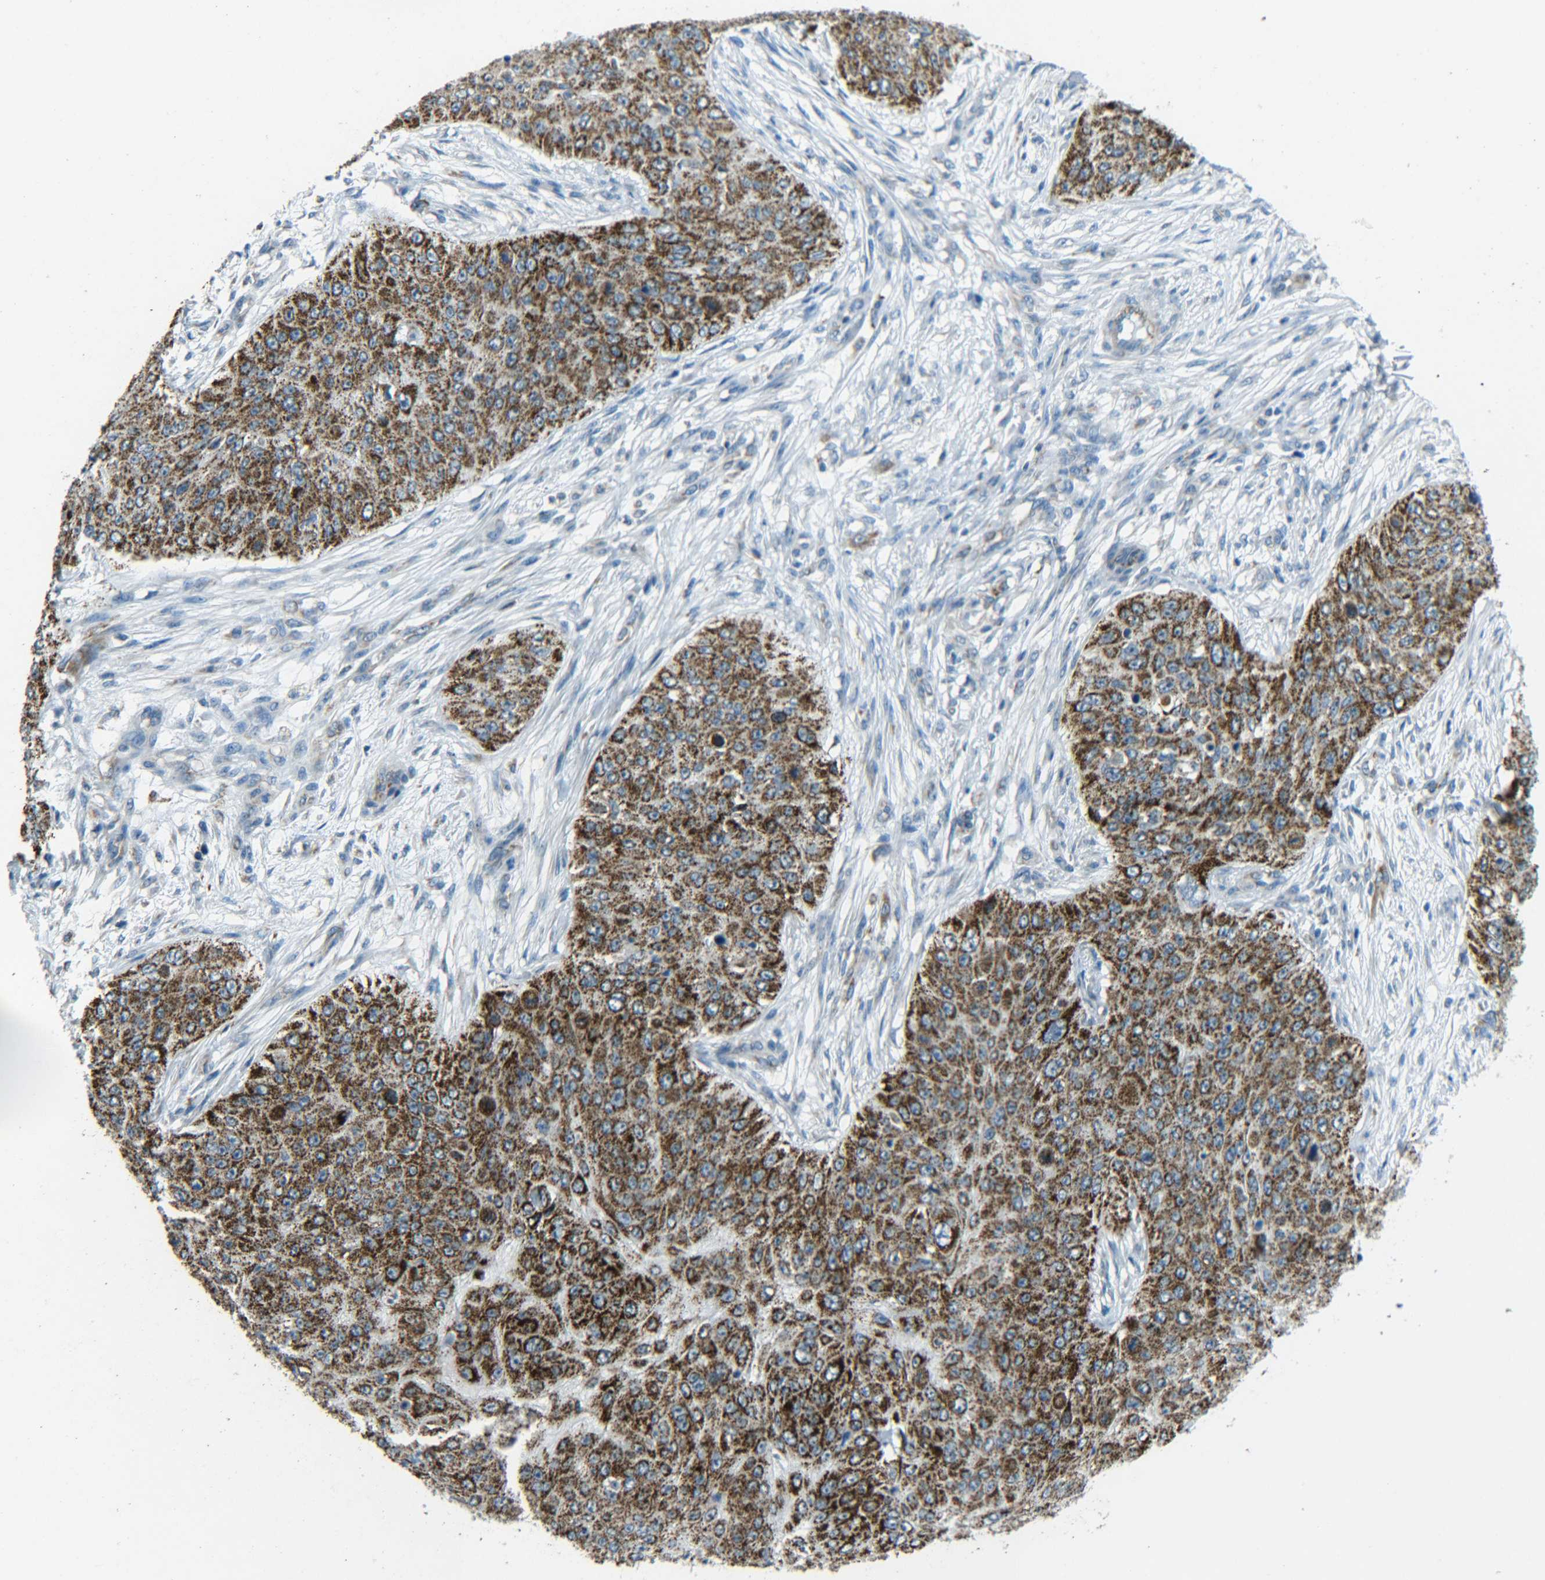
{"staining": {"intensity": "strong", "quantity": ">75%", "location": "cytoplasmic/membranous"}, "tissue": "skin cancer", "cell_type": "Tumor cells", "image_type": "cancer", "snomed": [{"axis": "morphology", "description": "Squamous cell carcinoma, NOS"}, {"axis": "topography", "description": "Skin"}], "caption": "Immunohistochemical staining of human skin squamous cell carcinoma displays strong cytoplasmic/membranous protein staining in approximately >75% of tumor cells.", "gene": "CYB5R1", "patient": {"sex": "female", "age": 80}}